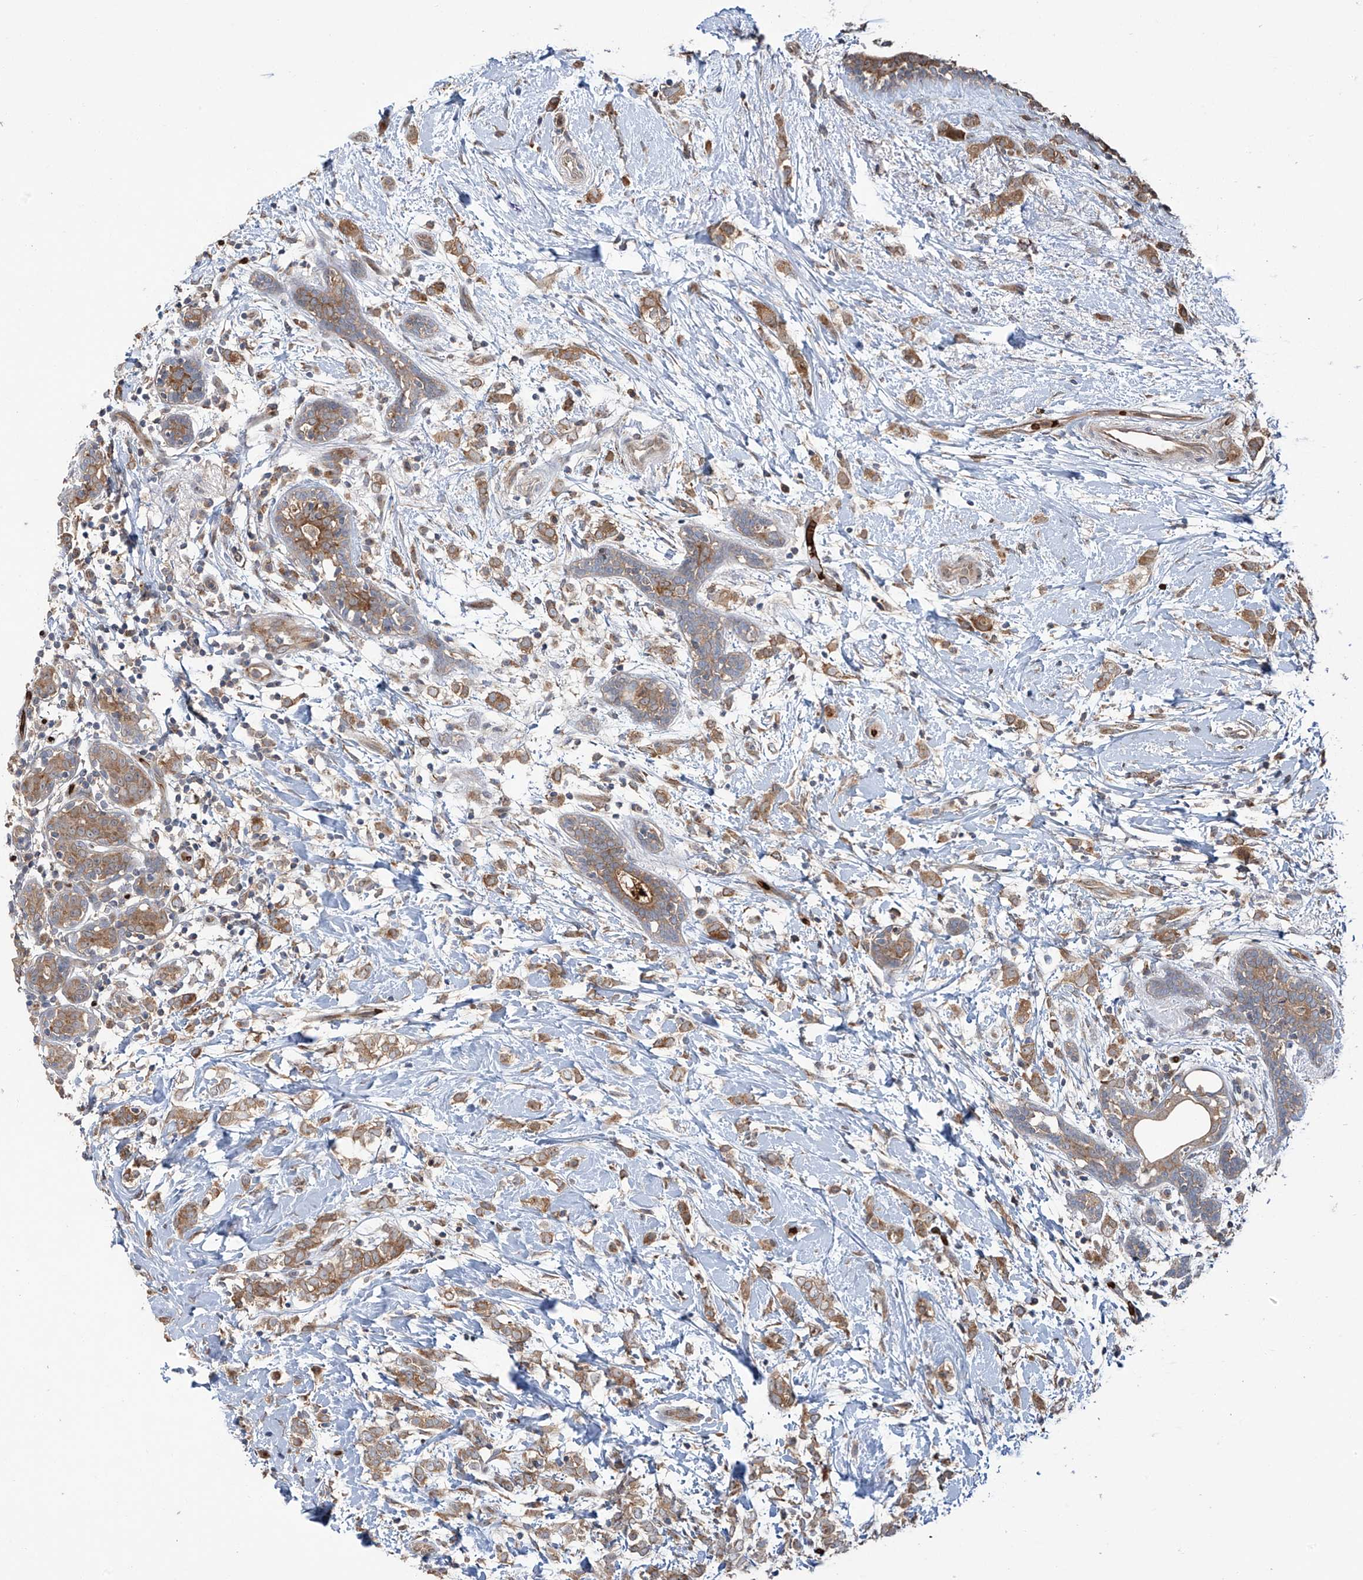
{"staining": {"intensity": "weak", "quantity": ">75%", "location": "cytoplasmic/membranous"}, "tissue": "breast cancer", "cell_type": "Tumor cells", "image_type": "cancer", "snomed": [{"axis": "morphology", "description": "Normal tissue, NOS"}, {"axis": "morphology", "description": "Lobular carcinoma"}, {"axis": "topography", "description": "Breast"}], "caption": "This photomicrograph exhibits immunohistochemistry (IHC) staining of human breast lobular carcinoma, with low weak cytoplasmic/membranous expression in approximately >75% of tumor cells.", "gene": "ZDHHC9", "patient": {"sex": "female", "age": 47}}